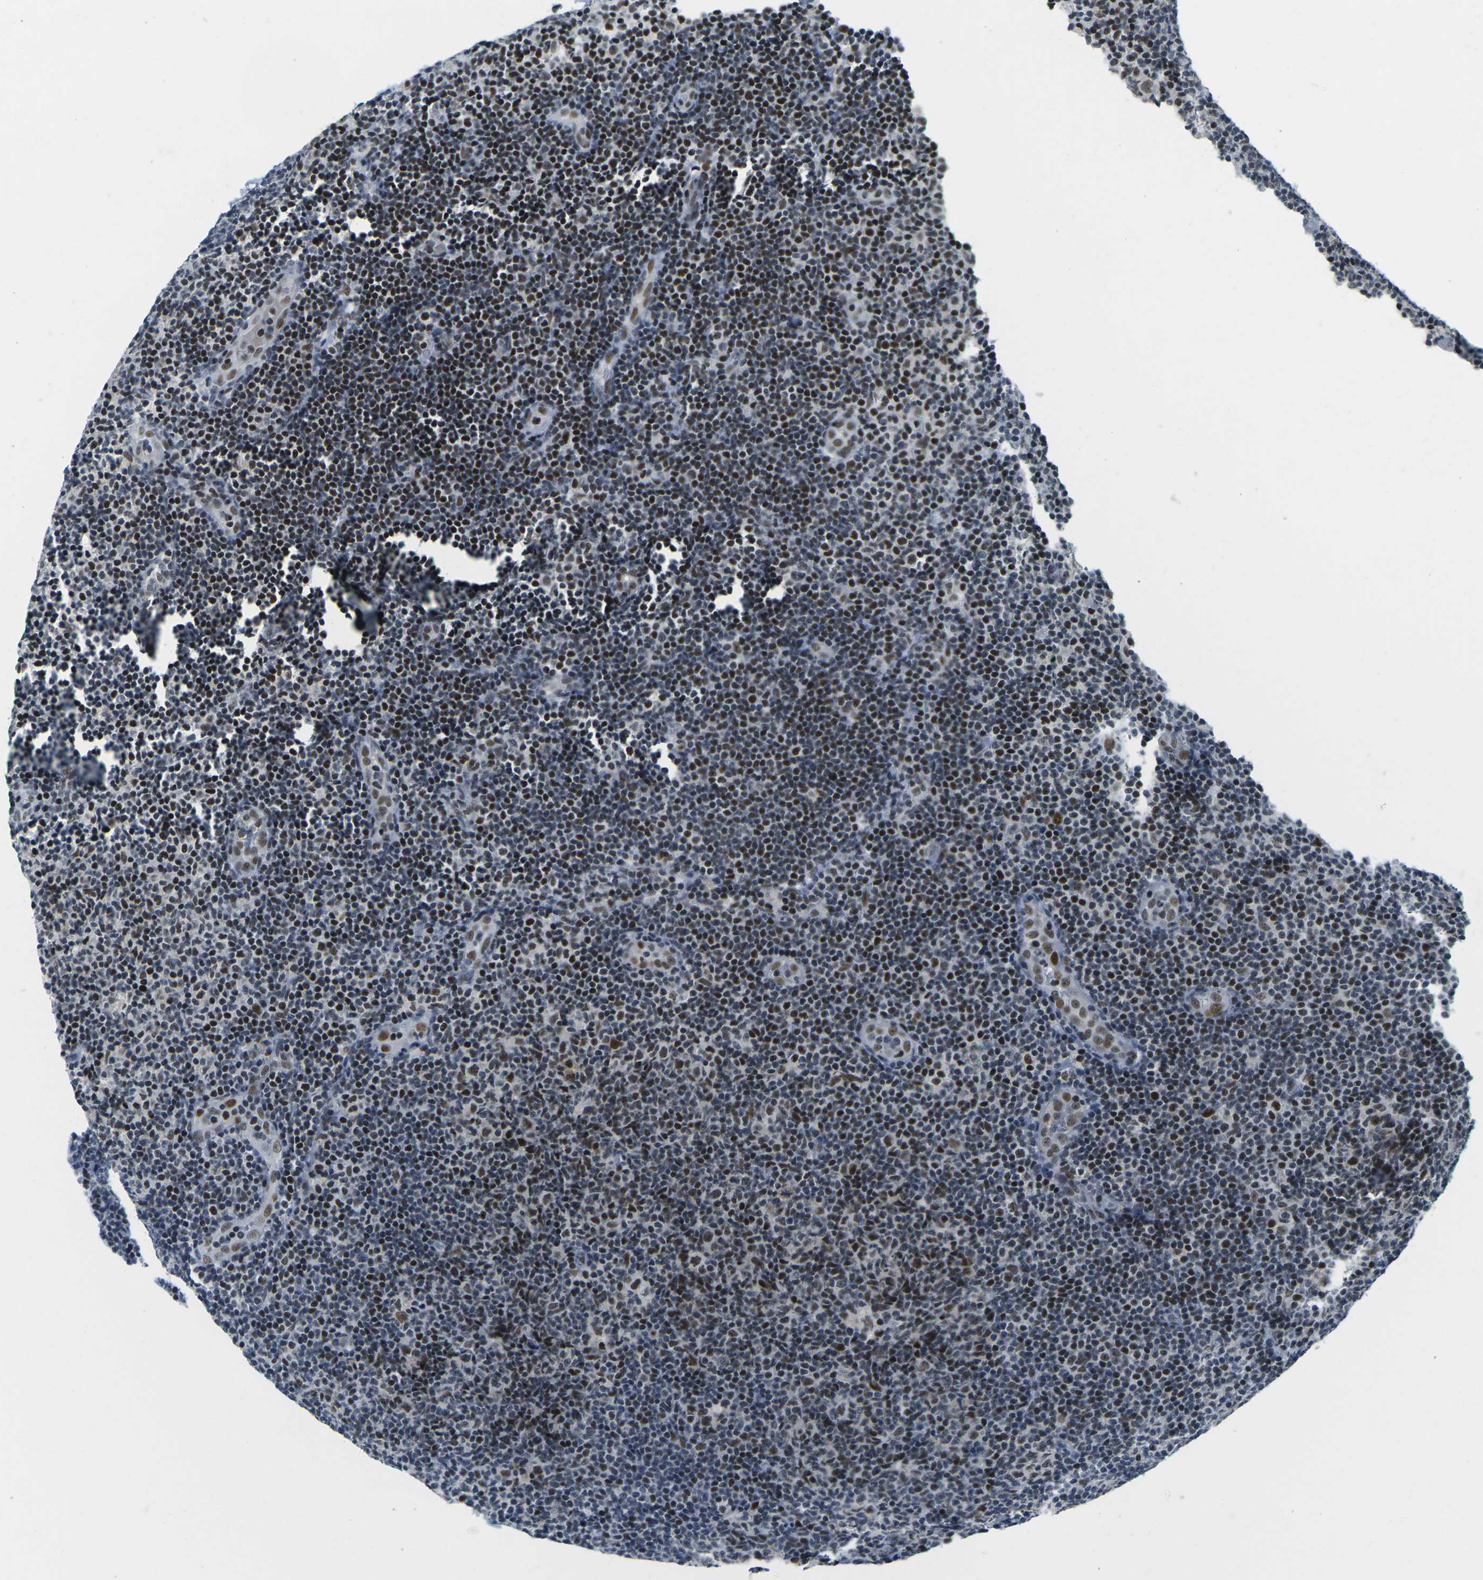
{"staining": {"intensity": "strong", "quantity": "25%-75%", "location": "nuclear"}, "tissue": "lymphoma", "cell_type": "Tumor cells", "image_type": "cancer", "snomed": [{"axis": "morphology", "description": "Malignant lymphoma, non-Hodgkin's type, Low grade"}, {"axis": "topography", "description": "Lymph node"}], "caption": "Approximately 25%-75% of tumor cells in low-grade malignant lymphoma, non-Hodgkin's type show strong nuclear protein positivity as visualized by brown immunohistochemical staining.", "gene": "PRPF8", "patient": {"sex": "male", "age": 83}}